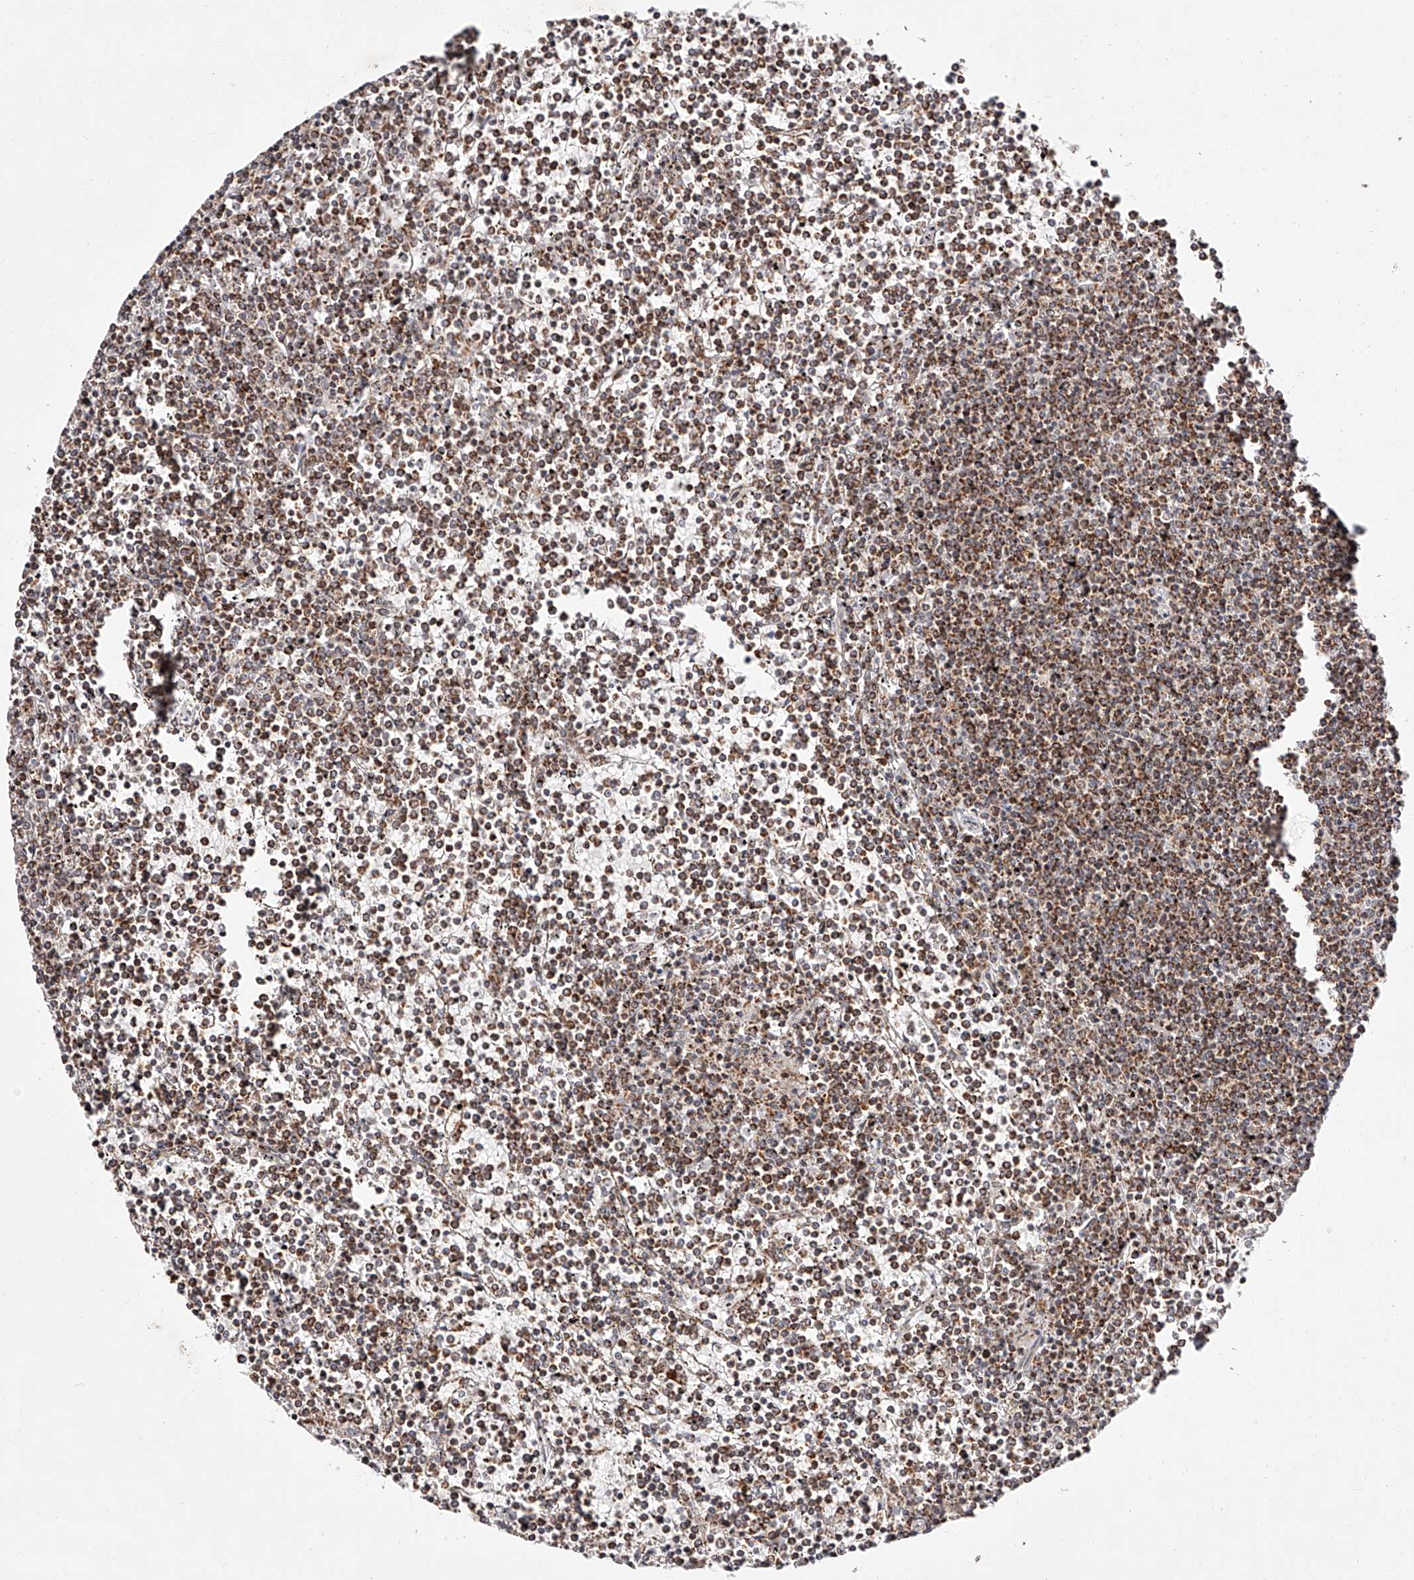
{"staining": {"intensity": "moderate", "quantity": ">75%", "location": "cytoplasmic/membranous"}, "tissue": "lymphoma", "cell_type": "Tumor cells", "image_type": "cancer", "snomed": [{"axis": "morphology", "description": "Malignant lymphoma, non-Hodgkin's type, Low grade"}, {"axis": "topography", "description": "Spleen"}], "caption": "Approximately >75% of tumor cells in low-grade malignant lymphoma, non-Hodgkin's type show moderate cytoplasmic/membranous protein positivity as visualized by brown immunohistochemical staining.", "gene": "NDUFV3", "patient": {"sex": "female", "age": 19}}